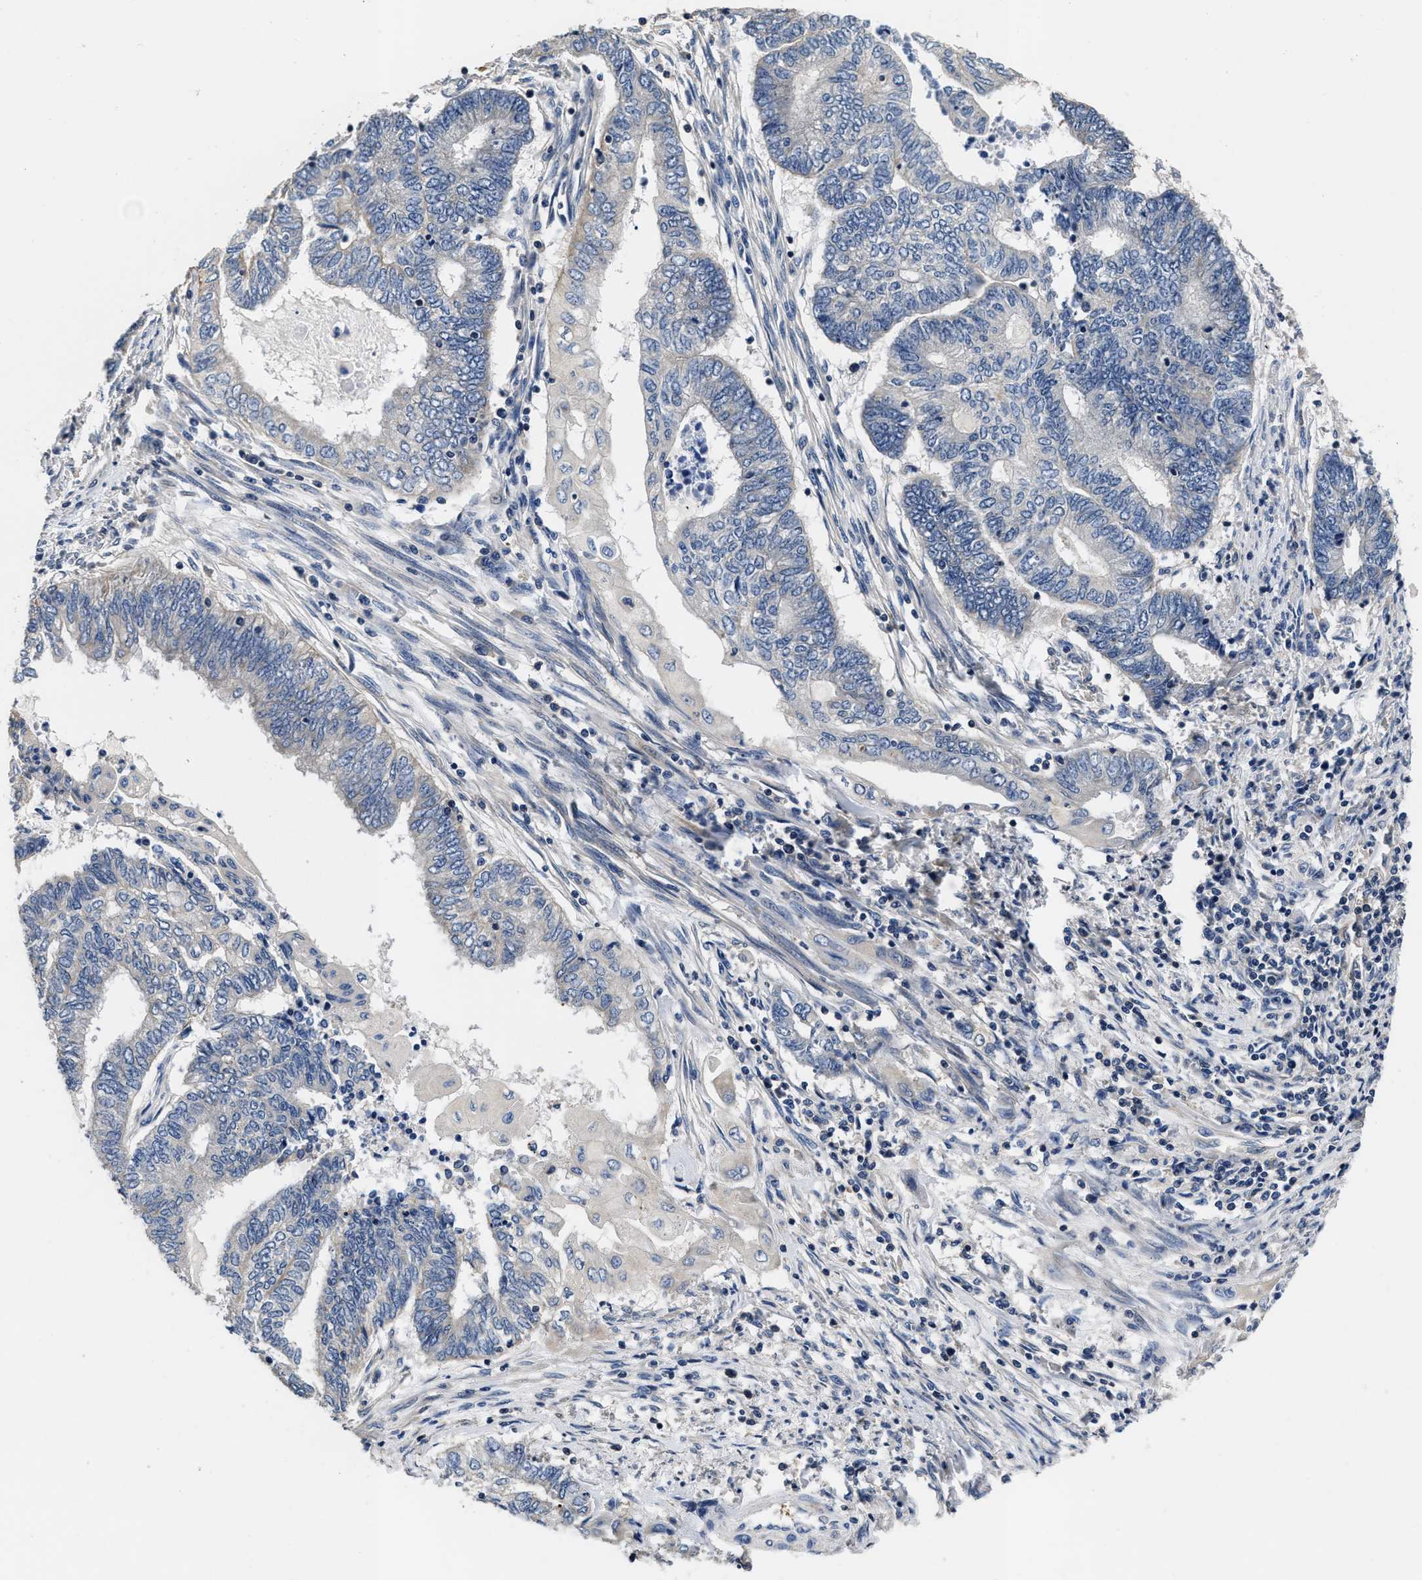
{"staining": {"intensity": "negative", "quantity": "none", "location": "none"}, "tissue": "endometrial cancer", "cell_type": "Tumor cells", "image_type": "cancer", "snomed": [{"axis": "morphology", "description": "Adenocarcinoma, NOS"}, {"axis": "topography", "description": "Uterus"}, {"axis": "topography", "description": "Endometrium"}], "caption": "High magnification brightfield microscopy of adenocarcinoma (endometrial) stained with DAB (3,3'-diaminobenzidine) (brown) and counterstained with hematoxylin (blue): tumor cells show no significant positivity. (Brightfield microscopy of DAB (3,3'-diaminobenzidine) immunohistochemistry (IHC) at high magnification).", "gene": "ANKIB1", "patient": {"sex": "female", "age": 70}}